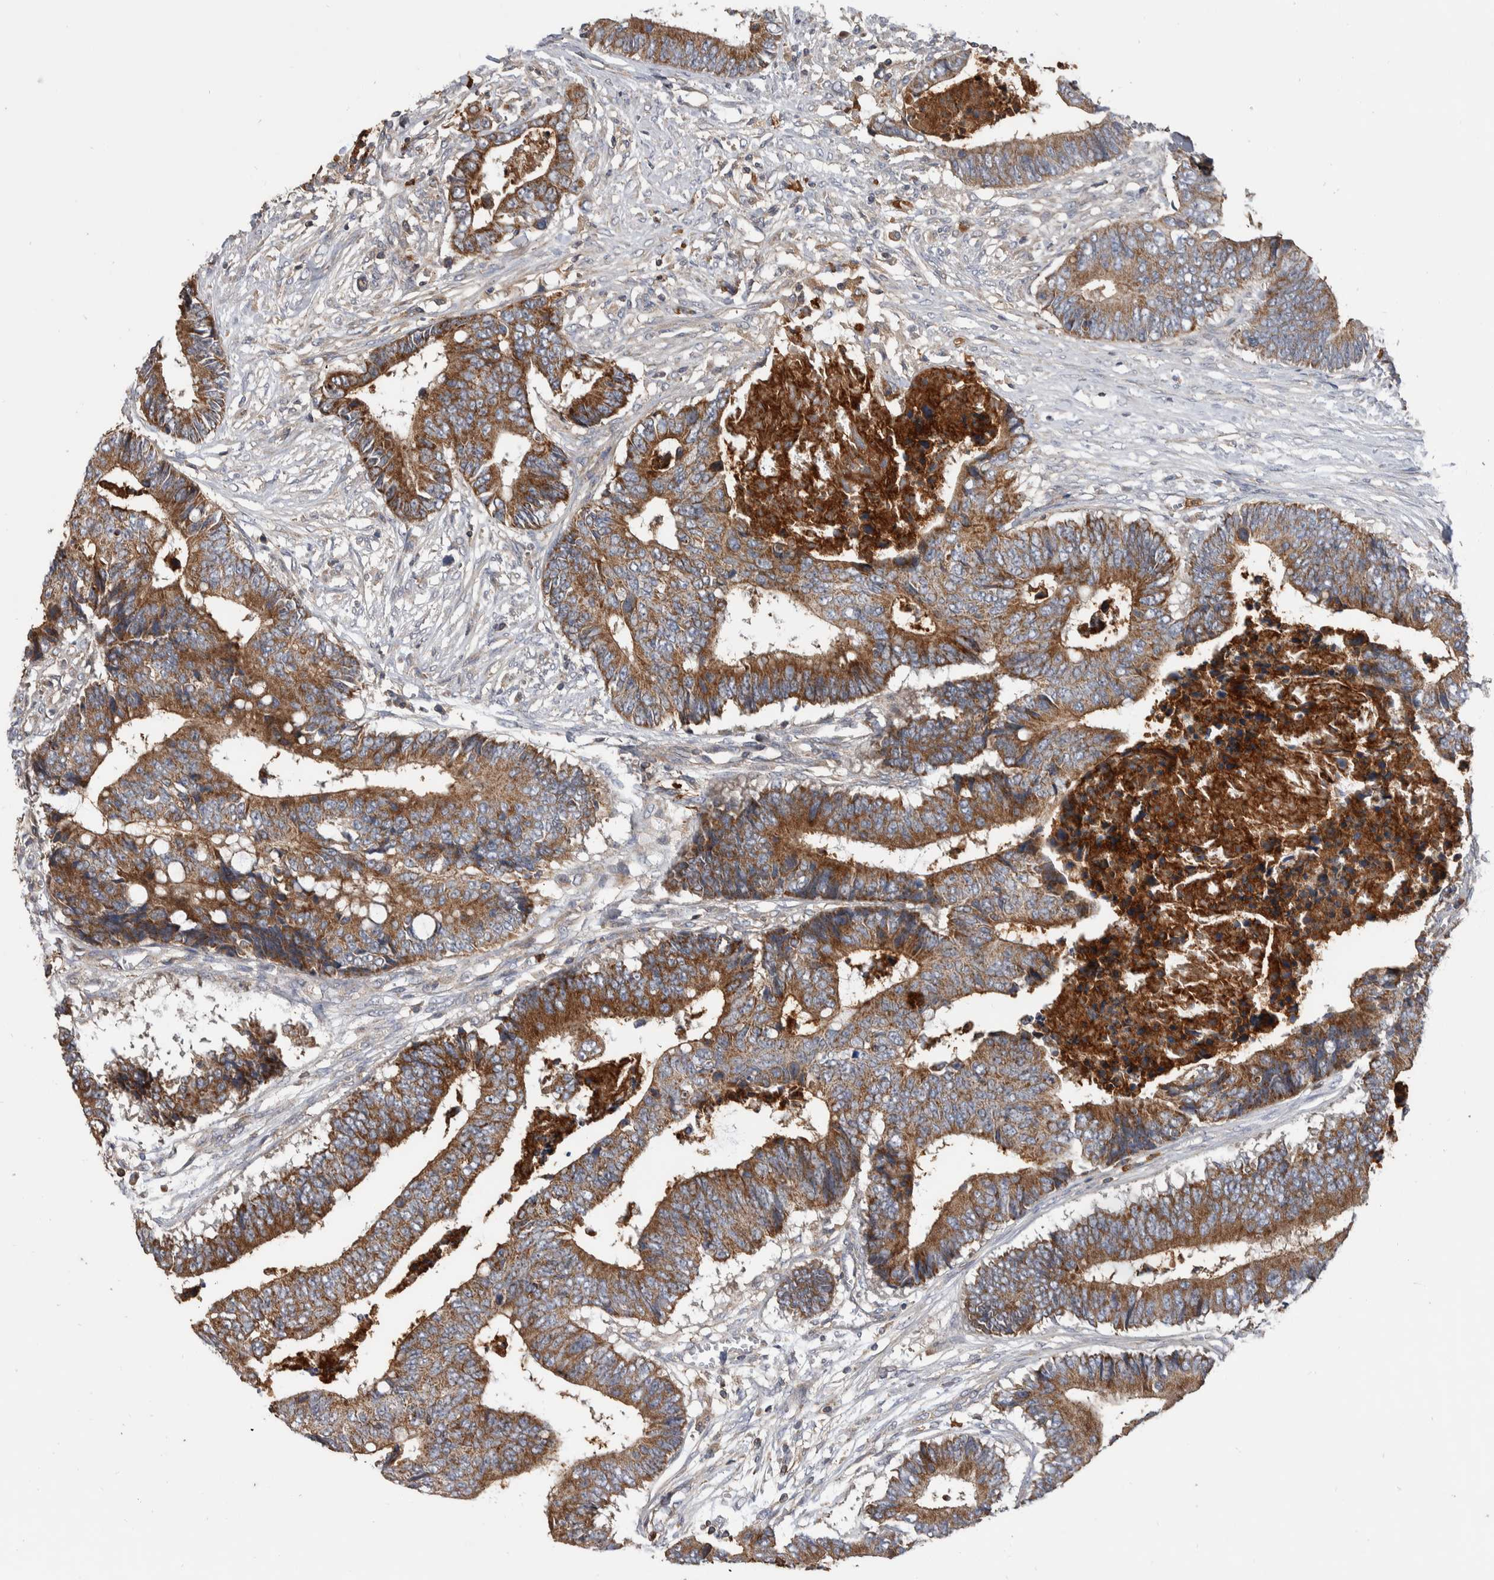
{"staining": {"intensity": "moderate", "quantity": ">75%", "location": "cytoplasmic/membranous"}, "tissue": "colorectal cancer", "cell_type": "Tumor cells", "image_type": "cancer", "snomed": [{"axis": "morphology", "description": "Adenocarcinoma, NOS"}, {"axis": "topography", "description": "Rectum"}], "caption": "Colorectal cancer (adenocarcinoma) was stained to show a protein in brown. There is medium levels of moderate cytoplasmic/membranous positivity in about >75% of tumor cells.", "gene": "SDCBP", "patient": {"sex": "male", "age": 84}}